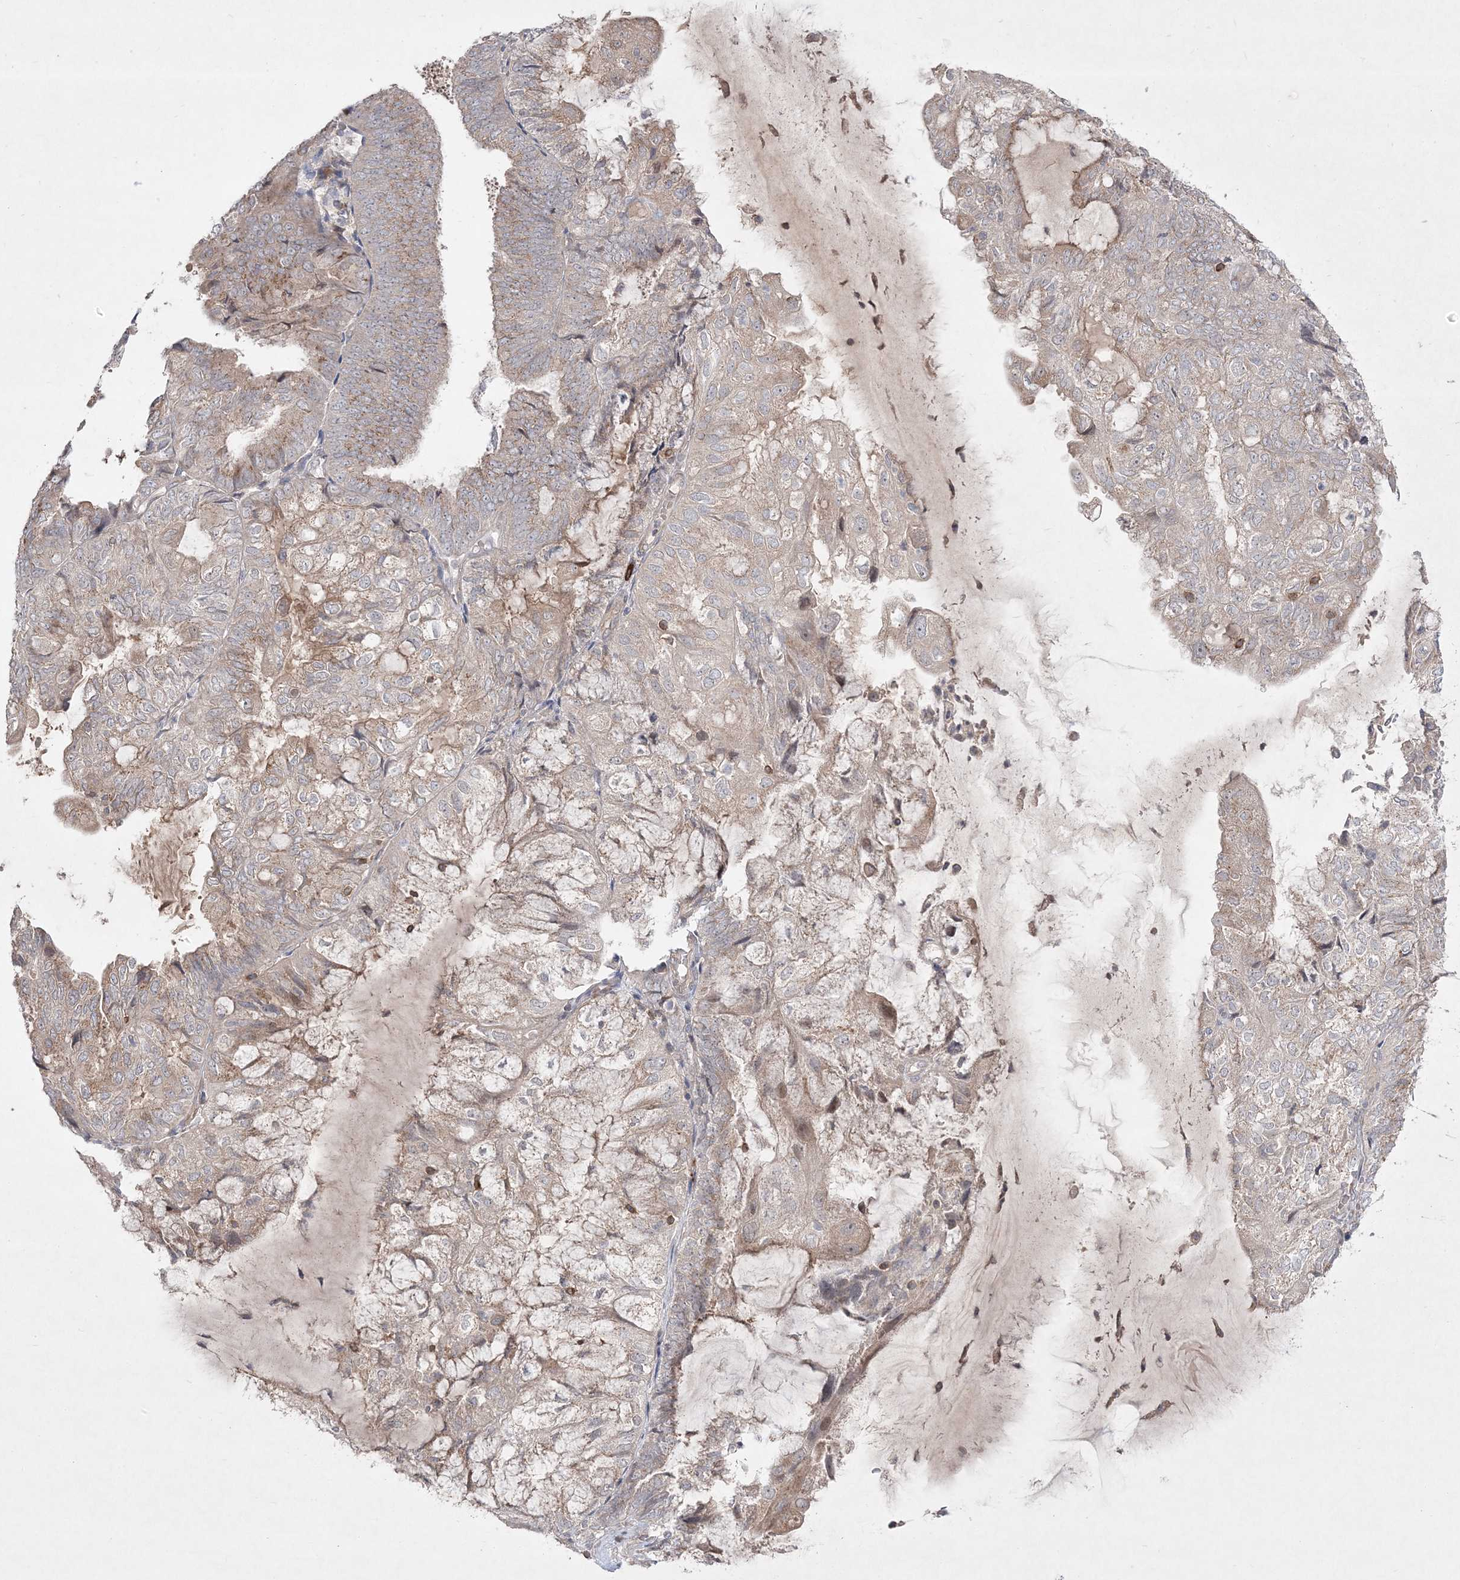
{"staining": {"intensity": "weak", "quantity": "25%-75%", "location": "cytoplasmic/membranous"}, "tissue": "endometrial cancer", "cell_type": "Tumor cells", "image_type": "cancer", "snomed": [{"axis": "morphology", "description": "Adenocarcinoma, NOS"}, {"axis": "topography", "description": "Endometrium"}], "caption": "High-magnification brightfield microscopy of endometrial adenocarcinoma stained with DAB (brown) and counterstained with hematoxylin (blue). tumor cells exhibit weak cytoplasmic/membranous staining is appreciated in about25%-75% of cells. The staining is performed using DAB (3,3'-diaminobenzidine) brown chromogen to label protein expression. The nuclei are counter-stained blue using hematoxylin.", "gene": "CLNK", "patient": {"sex": "female", "age": 81}}